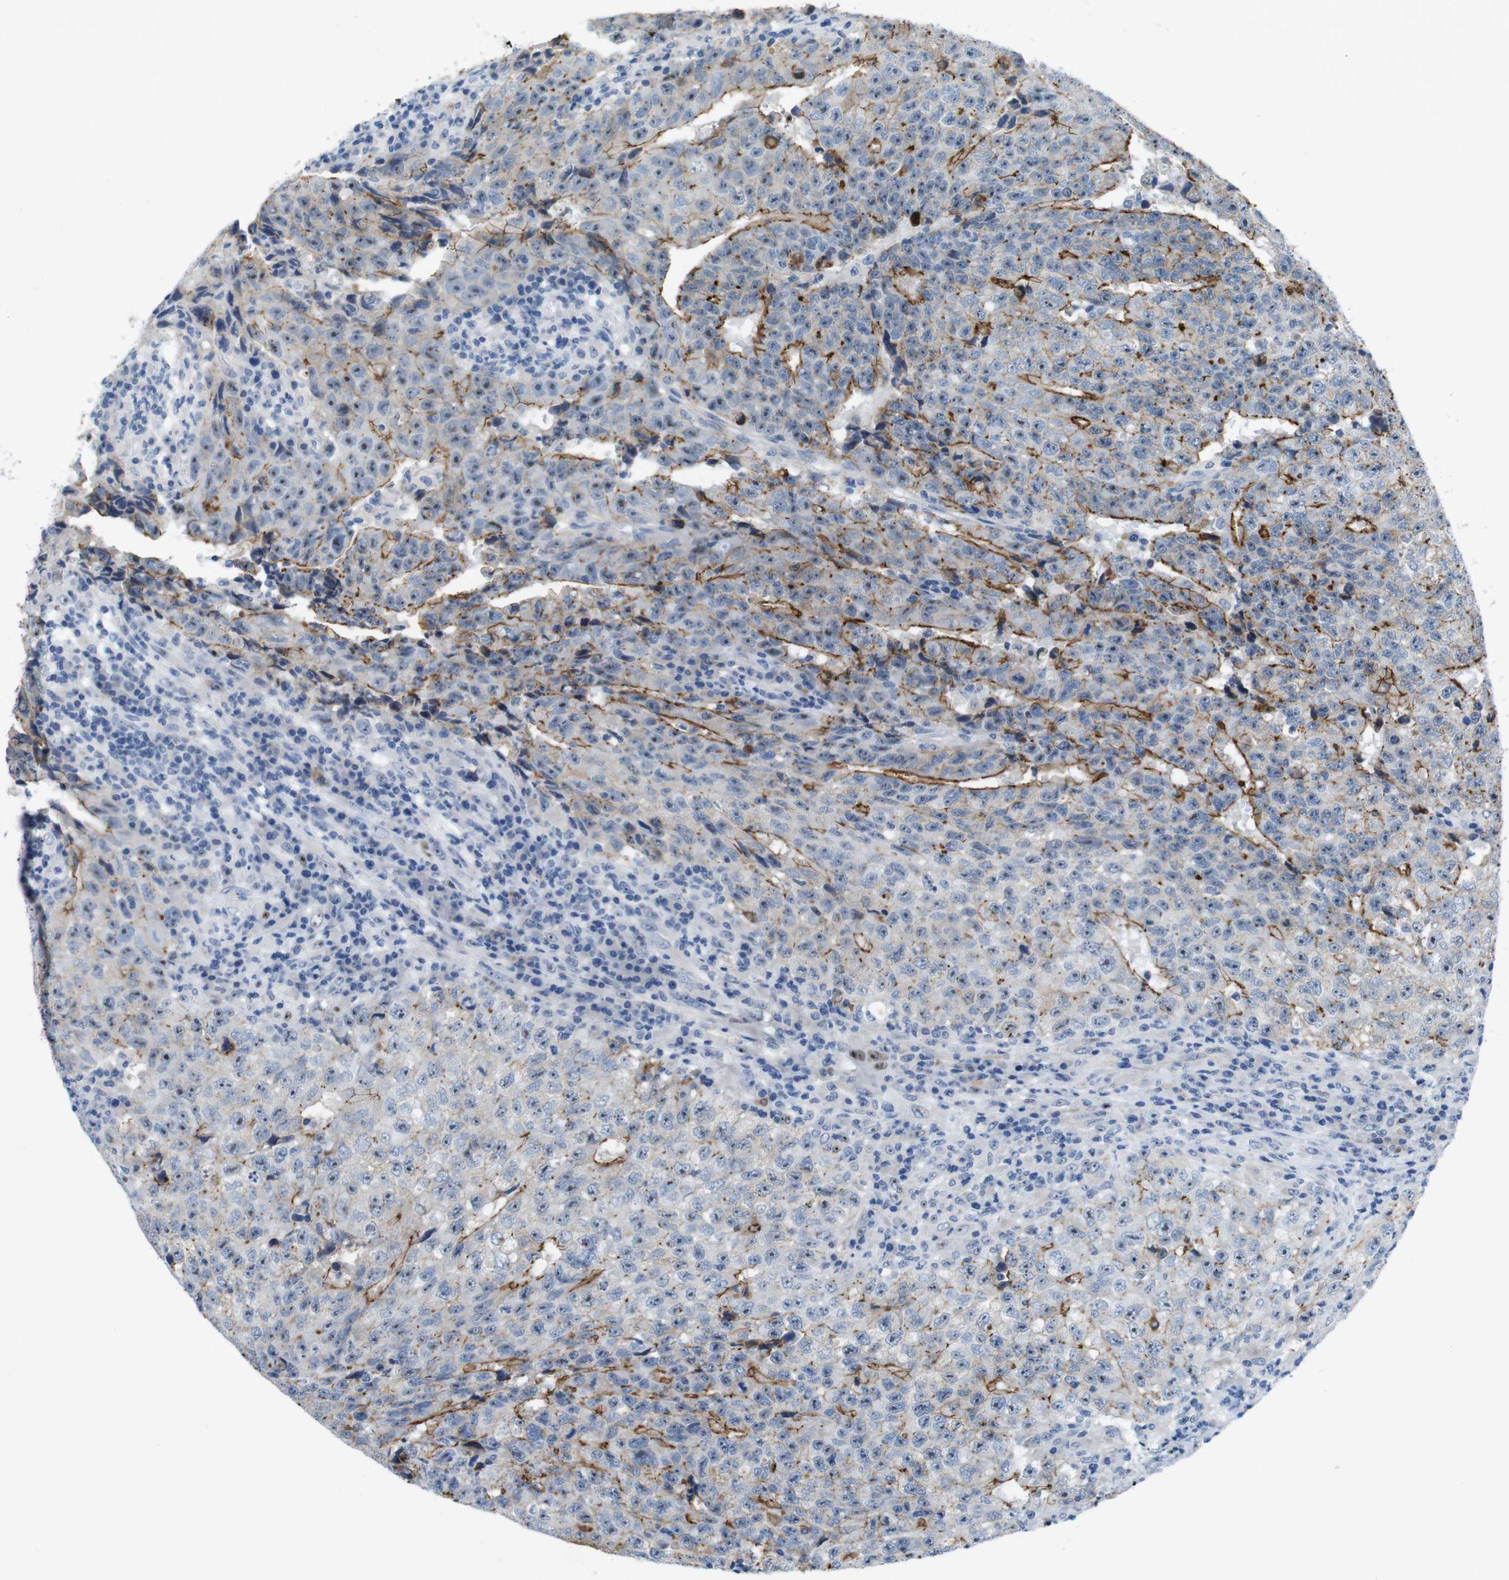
{"staining": {"intensity": "moderate", "quantity": "25%-75%", "location": "cytoplasmic/membranous"}, "tissue": "testis cancer", "cell_type": "Tumor cells", "image_type": "cancer", "snomed": [{"axis": "morphology", "description": "Necrosis, NOS"}, {"axis": "morphology", "description": "Carcinoma, Embryonal, NOS"}, {"axis": "topography", "description": "Testis"}], "caption": "Protein analysis of testis cancer tissue exhibits moderate cytoplasmic/membranous positivity in approximately 25%-75% of tumor cells. (DAB (3,3'-diaminobenzidine) IHC with brightfield microscopy, high magnification).", "gene": "TJP3", "patient": {"sex": "male", "age": 19}}